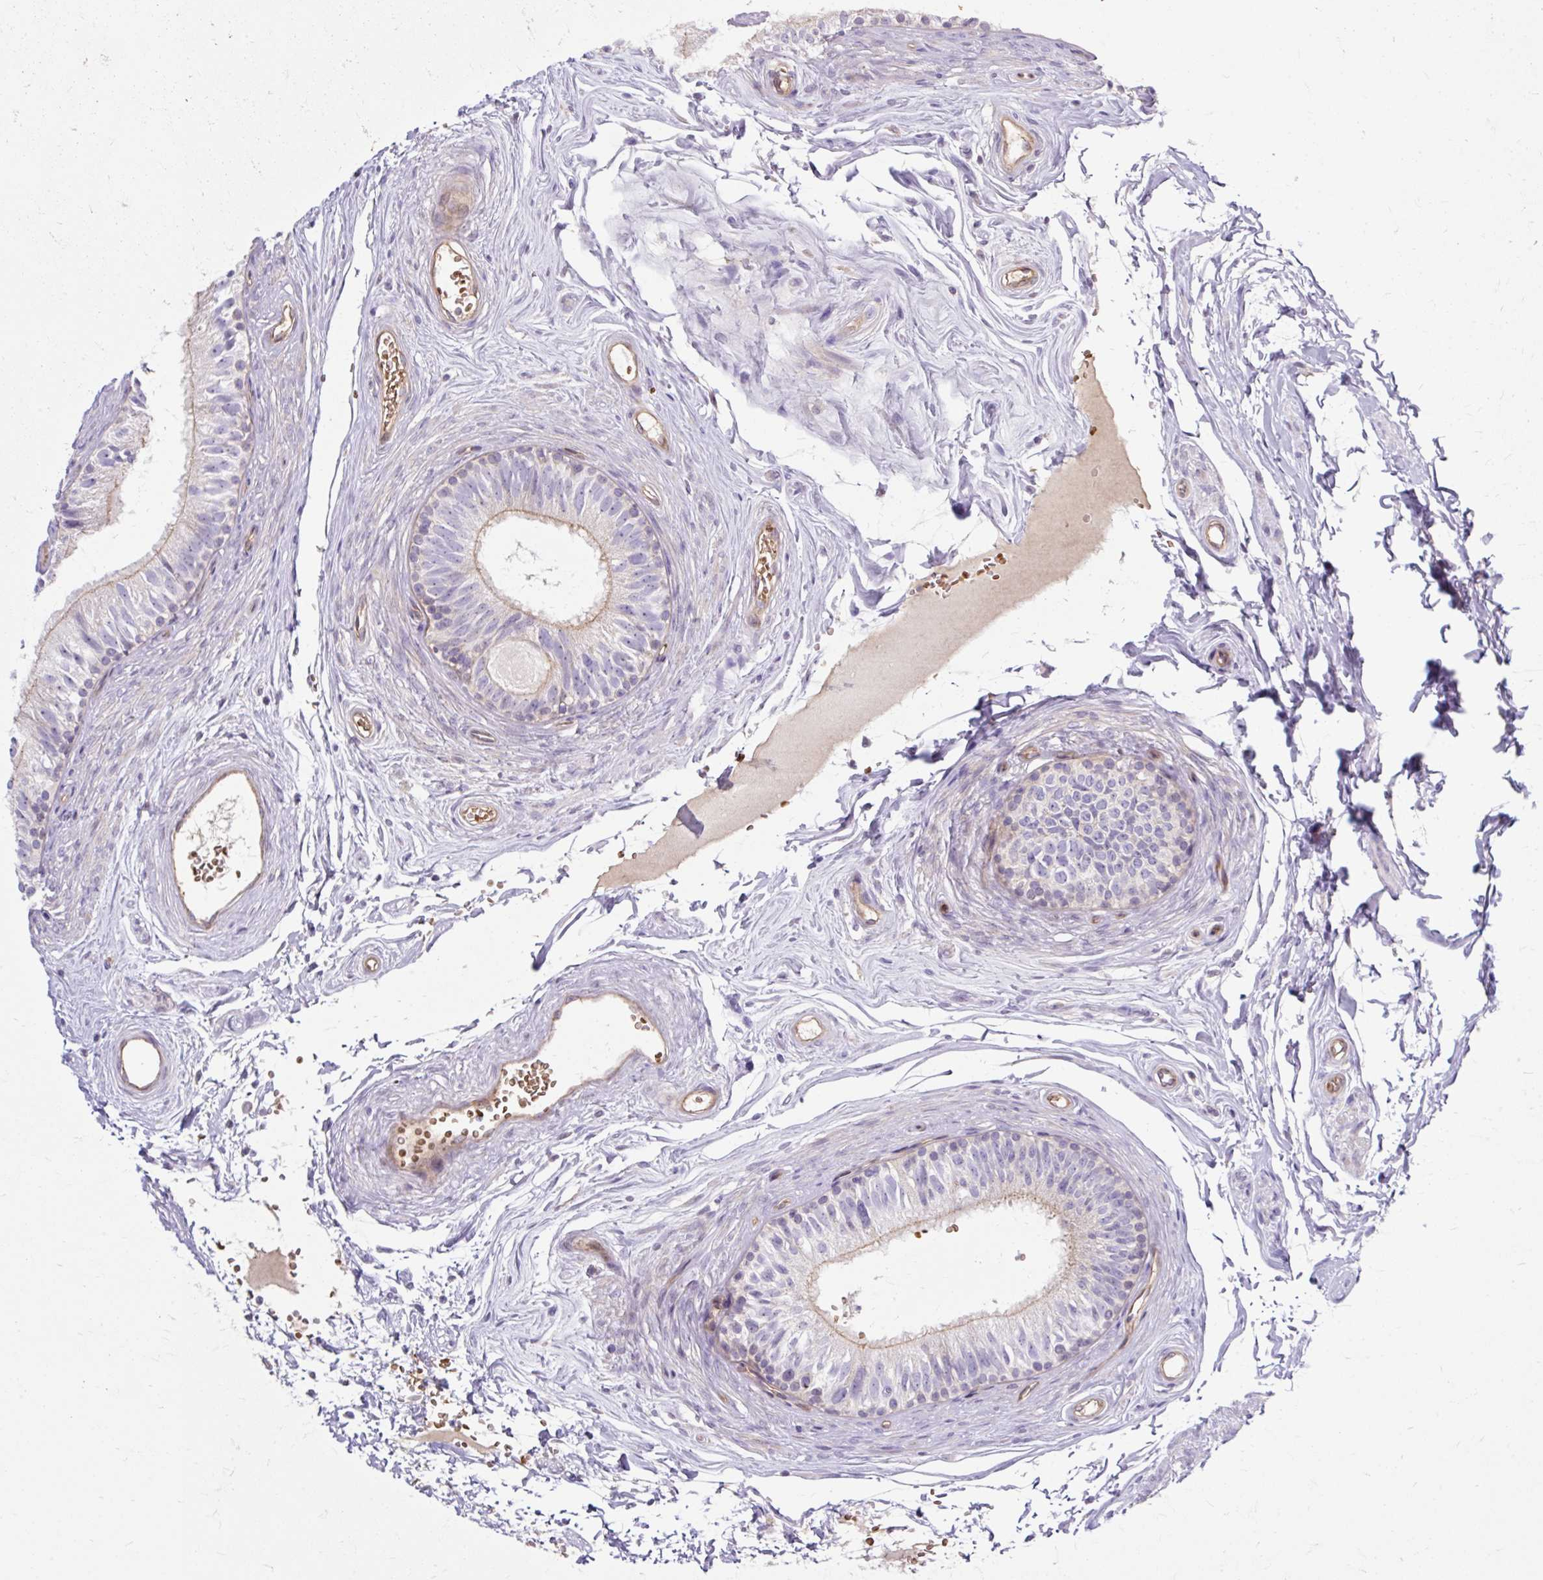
{"staining": {"intensity": "moderate", "quantity": "<25%", "location": "cytoplasmic/membranous"}, "tissue": "epididymis", "cell_type": "Glandular cells", "image_type": "normal", "snomed": [{"axis": "morphology", "description": "Normal tissue, NOS"}, {"axis": "topography", "description": "Epididymis"}], "caption": "Brown immunohistochemical staining in normal epididymis displays moderate cytoplasmic/membranous staining in about <25% of glandular cells.", "gene": "USHBP1", "patient": {"sex": "male", "age": 45}}